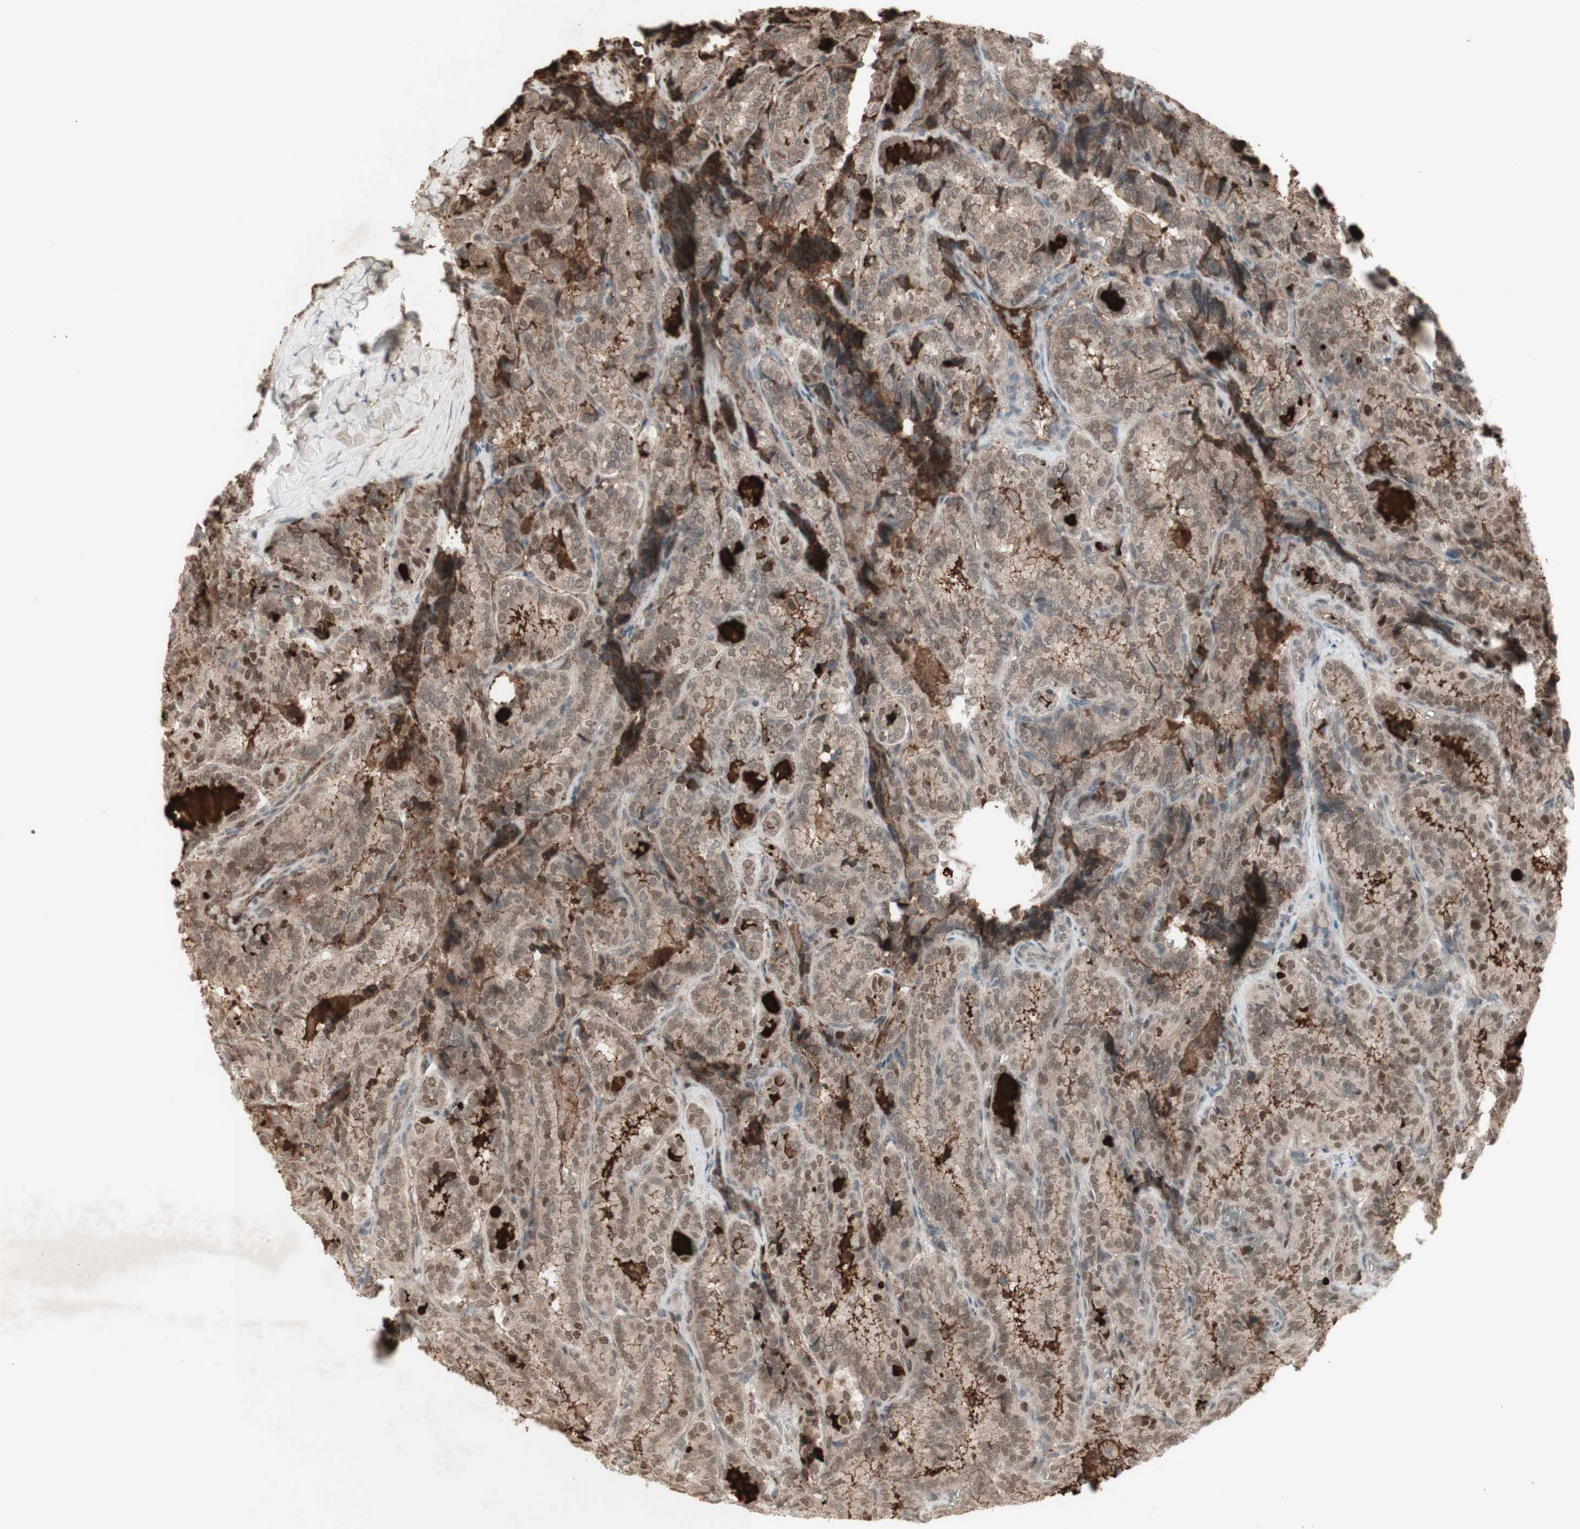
{"staining": {"intensity": "weak", "quantity": ">75%", "location": "cytoplasmic/membranous"}, "tissue": "thyroid cancer", "cell_type": "Tumor cells", "image_type": "cancer", "snomed": [{"axis": "morphology", "description": "Normal tissue, NOS"}, {"axis": "morphology", "description": "Papillary adenocarcinoma, NOS"}, {"axis": "topography", "description": "Thyroid gland"}], "caption": "Immunohistochemical staining of thyroid papillary adenocarcinoma demonstrates low levels of weak cytoplasmic/membranous expression in about >75% of tumor cells.", "gene": "MSH6", "patient": {"sex": "female", "age": 30}}